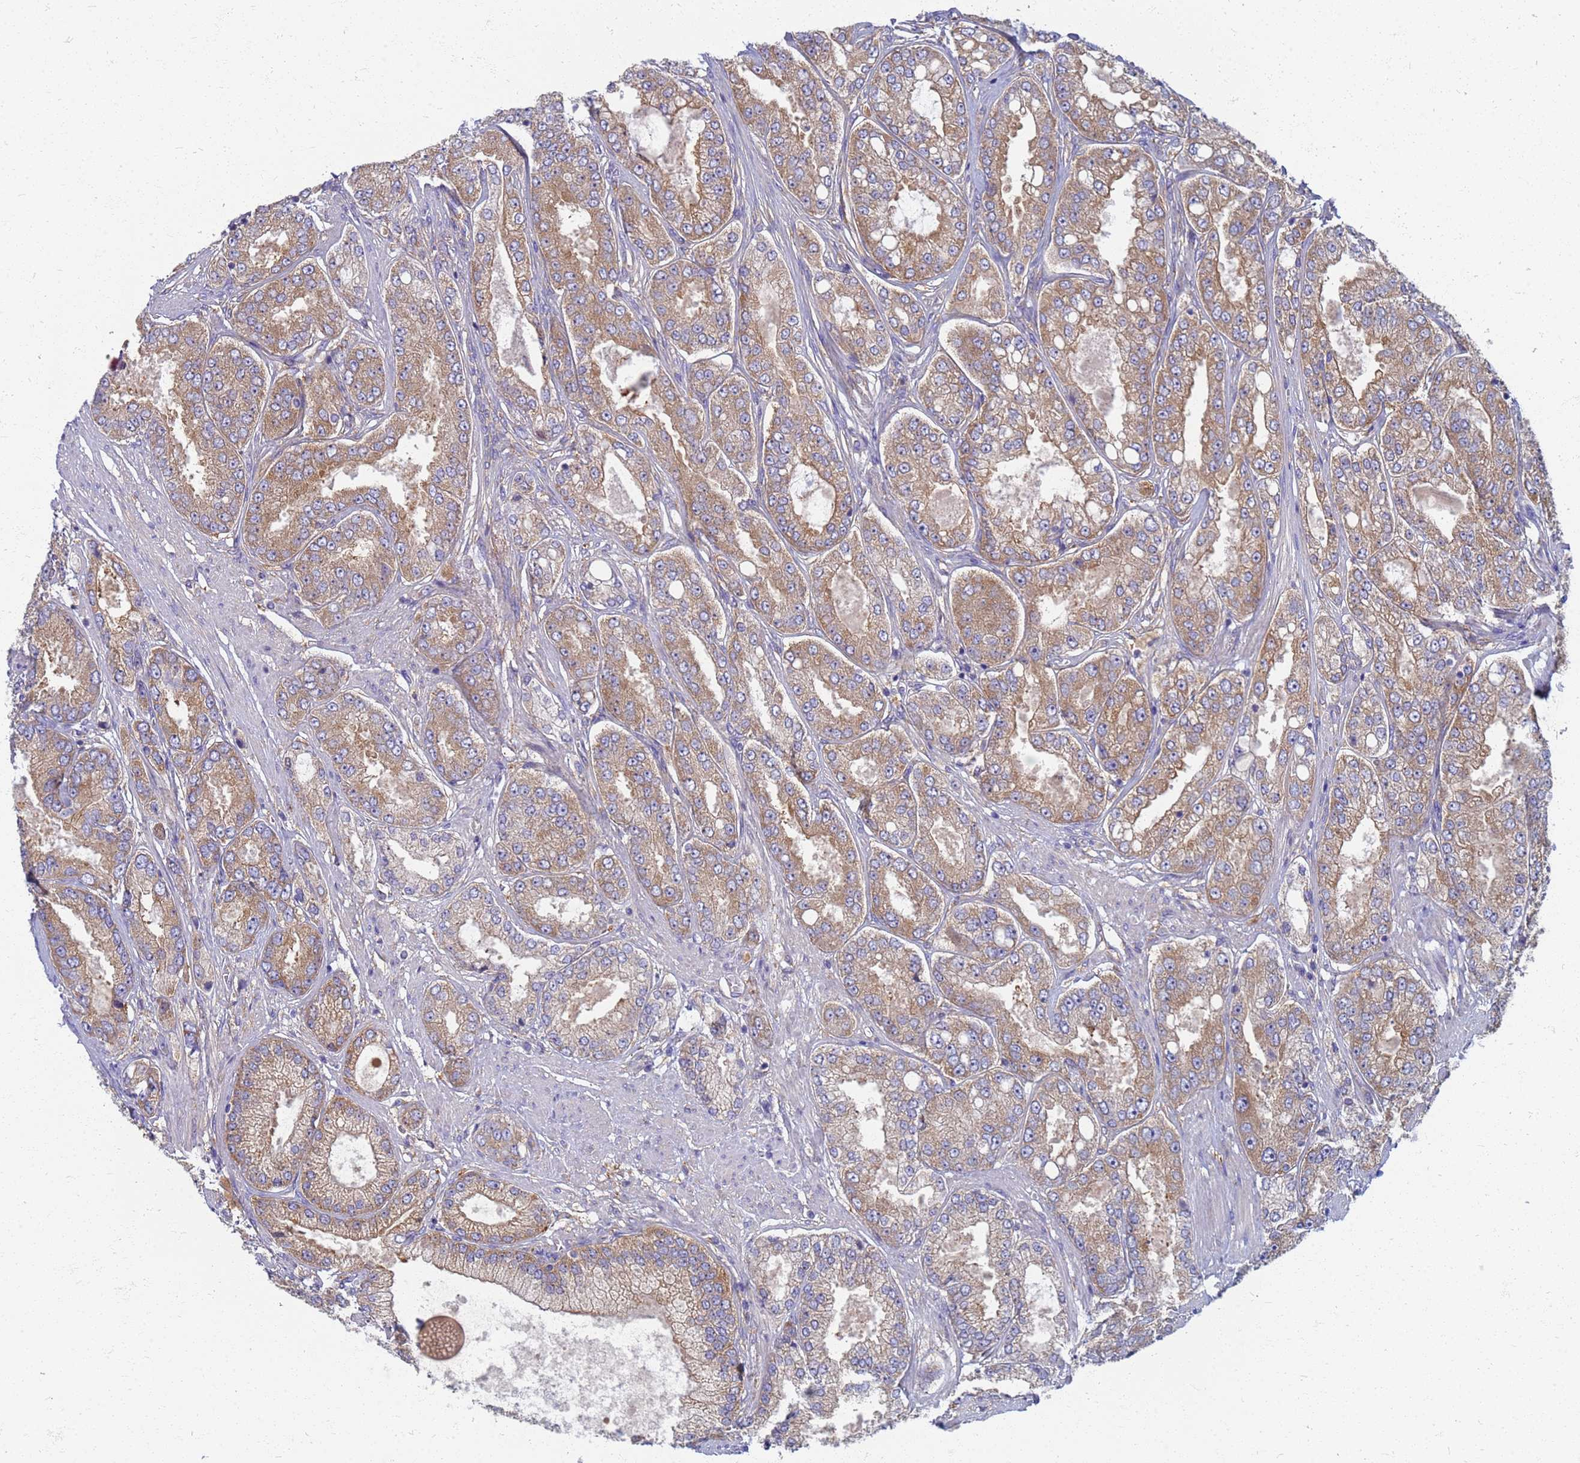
{"staining": {"intensity": "moderate", "quantity": ">75%", "location": "cytoplasmic/membranous"}, "tissue": "prostate cancer", "cell_type": "Tumor cells", "image_type": "cancer", "snomed": [{"axis": "morphology", "description": "Adenocarcinoma, High grade"}, {"axis": "topography", "description": "Prostate"}], "caption": "Immunohistochemical staining of adenocarcinoma (high-grade) (prostate) reveals medium levels of moderate cytoplasmic/membranous staining in approximately >75% of tumor cells.", "gene": "EEA1", "patient": {"sex": "male", "age": 71}}